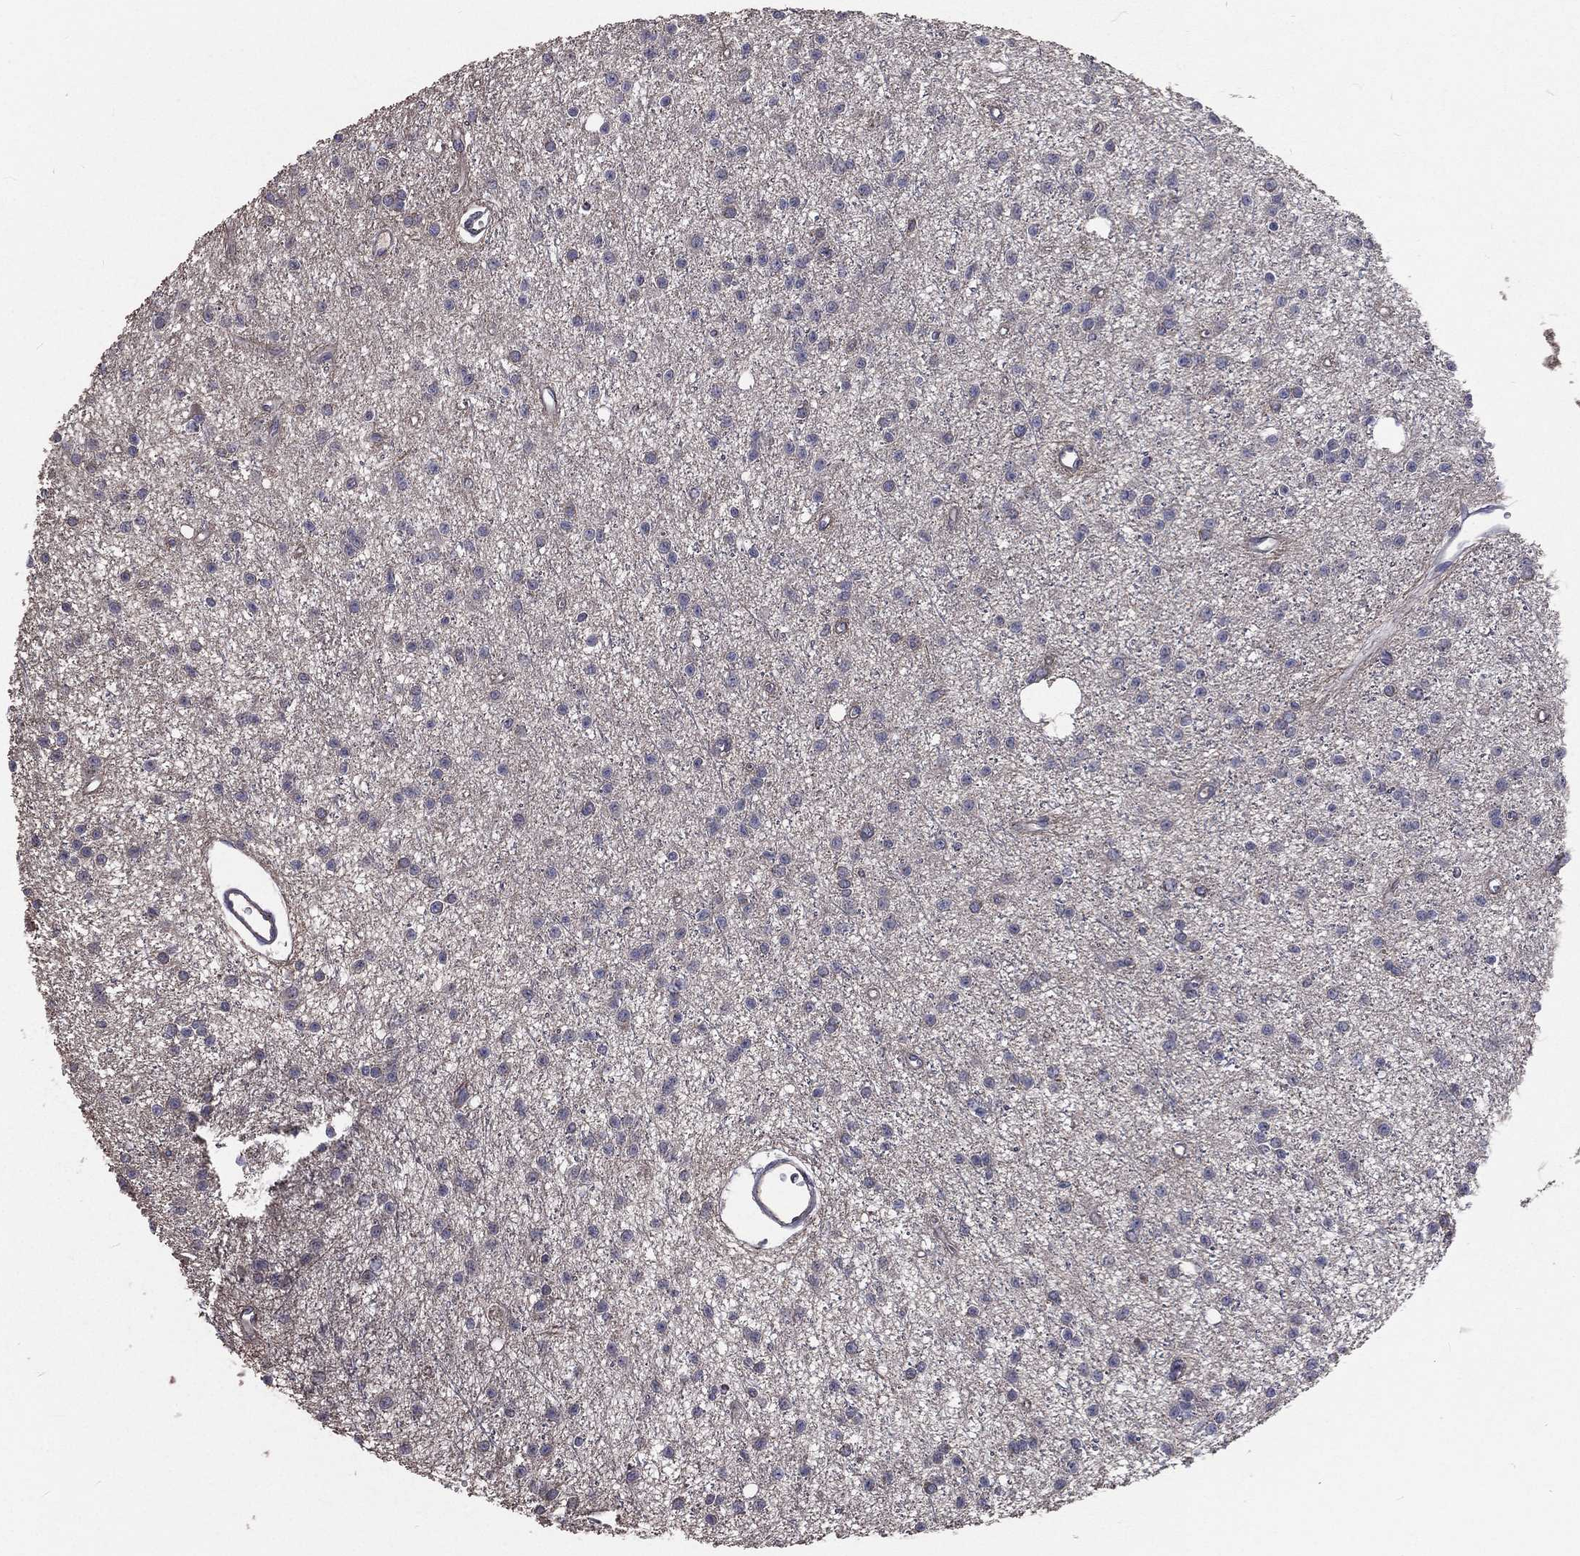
{"staining": {"intensity": "negative", "quantity": "none", "location": "none"}, "tissue": "glioma", "cell_type": "Tumor cells", "image_type": "cancer", "snomed": [{"axis": "morphology", "description": "Glioma, malignant, Low grade"}, {"axis": "topography", "description": "Brain"}], "caption": "This image is of glioma stained with immunohistochemistry (IHC) to label a protein in brown with the nuclei are counter-stained blue. There is no positivity in tumor cells.", "gene": "CROCC", "patient": {"sex": "male", "age": 27}}